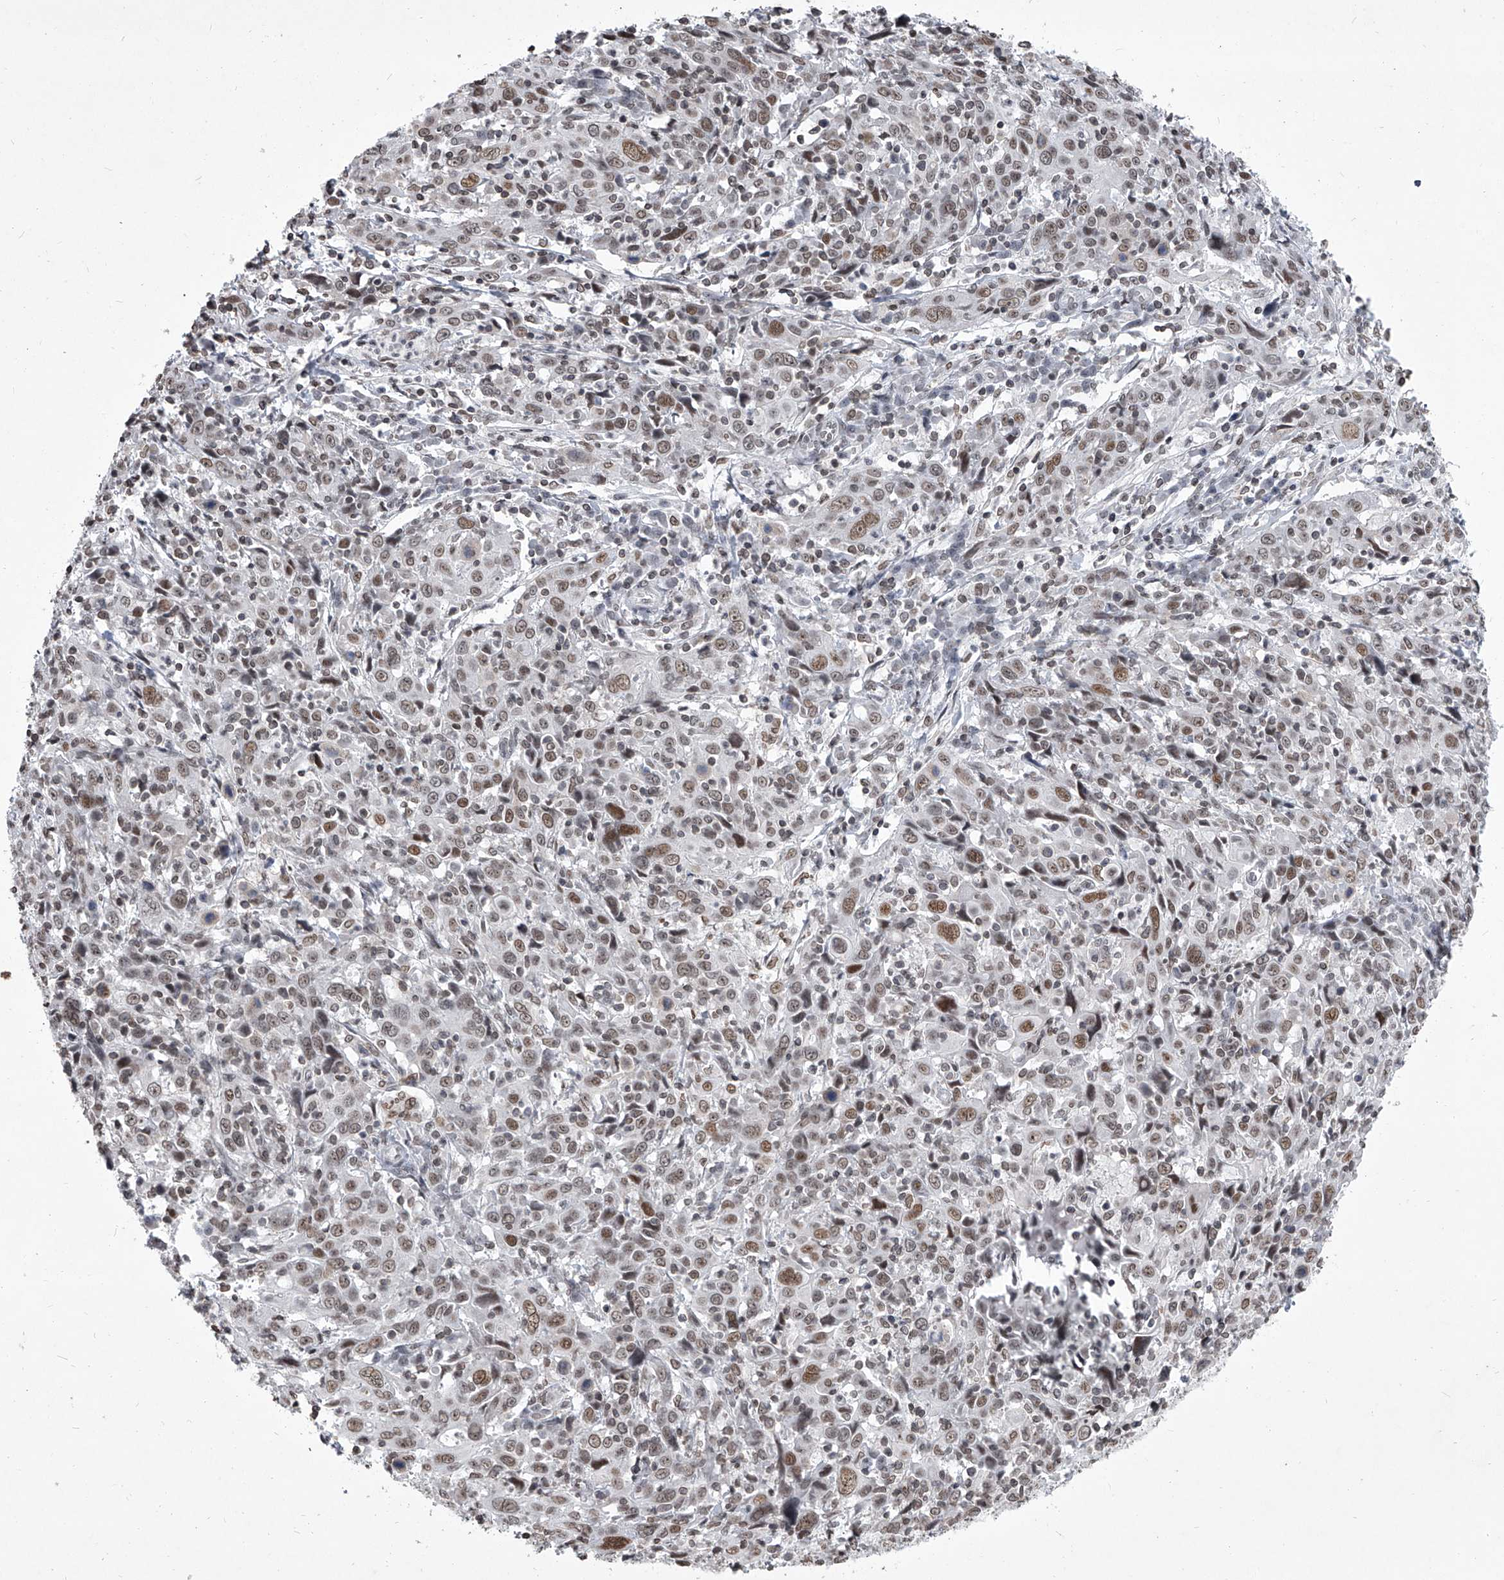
{"staining": {"intensity": "moderate", "quantity": "25%-75%", "location": "nuclear"}, "tissue": "cervical cancer", "cell_type": "Tumor cells", "image_type": "cancer", "snomed": [{"axis": "morphology", "description": "Squamous cell carcinoma, NOS"}, {"axis": "topography", "description": "Cervix"}], "caption": "About 25%-75% of tumor cells in cervical squamous cell carcinoma reveal moderate nuclear protein staining as visualized by brown immunohistochemical staining.", "gene": "PPIL4", "patient": {"sex": "female", "age": 46}}